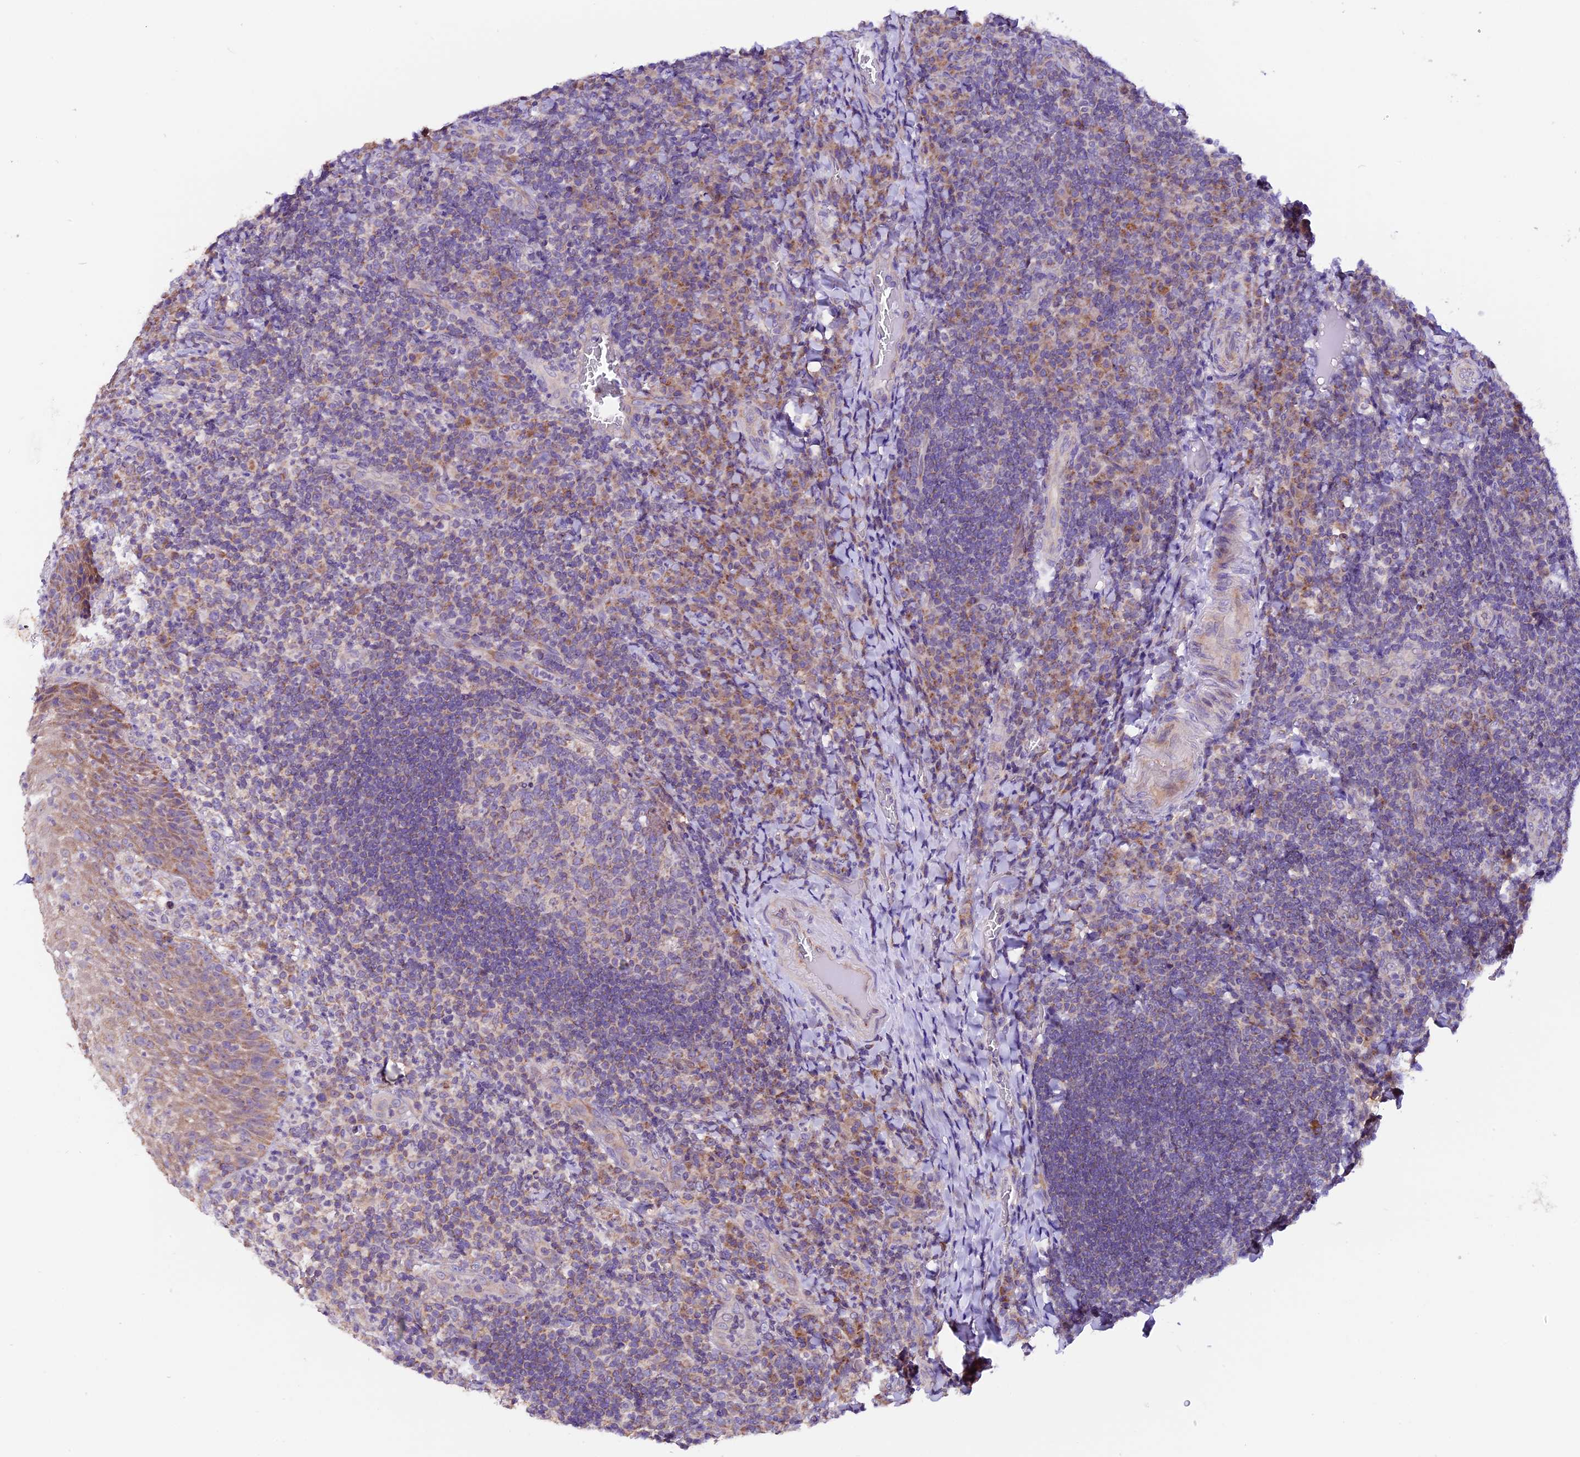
{"staining": {"intensity": "negative", "quantity": "none", "location": "none"}, "tissue": "tonsil", "cell_type": "Germinal center cells", "image_type": "normal", "snomed": [{"axis": "morphology", "description": "Normal tissue, NOS"}, {"axis": "topography", "description": "Tonsil"}], "caption": "This is an immunohistochemistry image of unremarkable tonsil. There is no staining in germinal center cells.", "gene": "DDX28", "patient": {"sex": "male", "age": 17}}